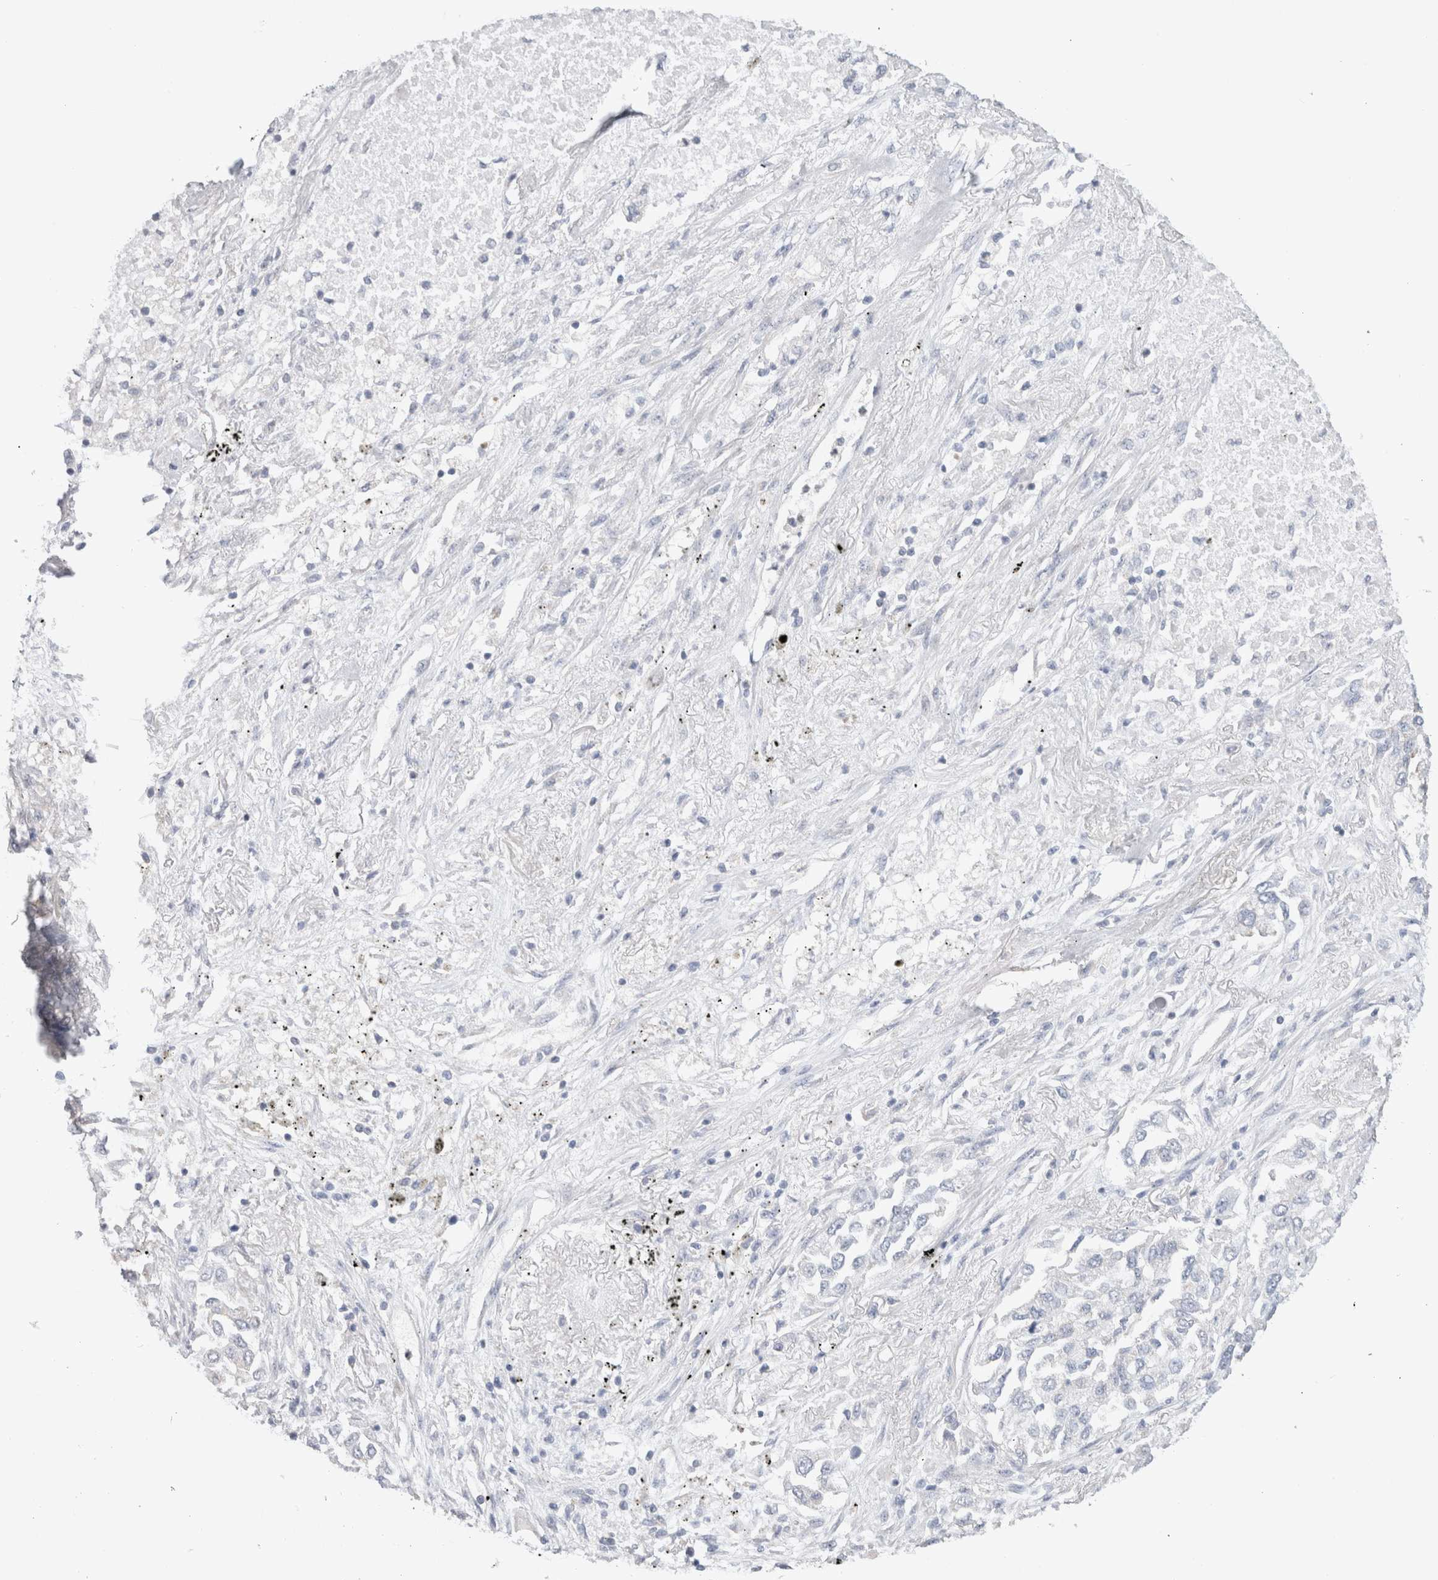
{"staining": {"intensity": "negative", "quantity": "none", "location": "none"}, "tissue": "lung cancer", "cell_type": "Tumor cells", "image_type": "cancer", "snomed": [{"axis": "morphology", "description": "Inflammation, NOS"}, {"axis": "morphology", "description": "Adenocarcinoma, NOS"}, {"axis": "topography", "description": "Lung"}], "caption": "Immunohistochemistry of lung cancer (adenocarcinoma) reveals no staining in tumor cells.", "gene": "DMD", "patient": {"sex": "male", "age": 63}}